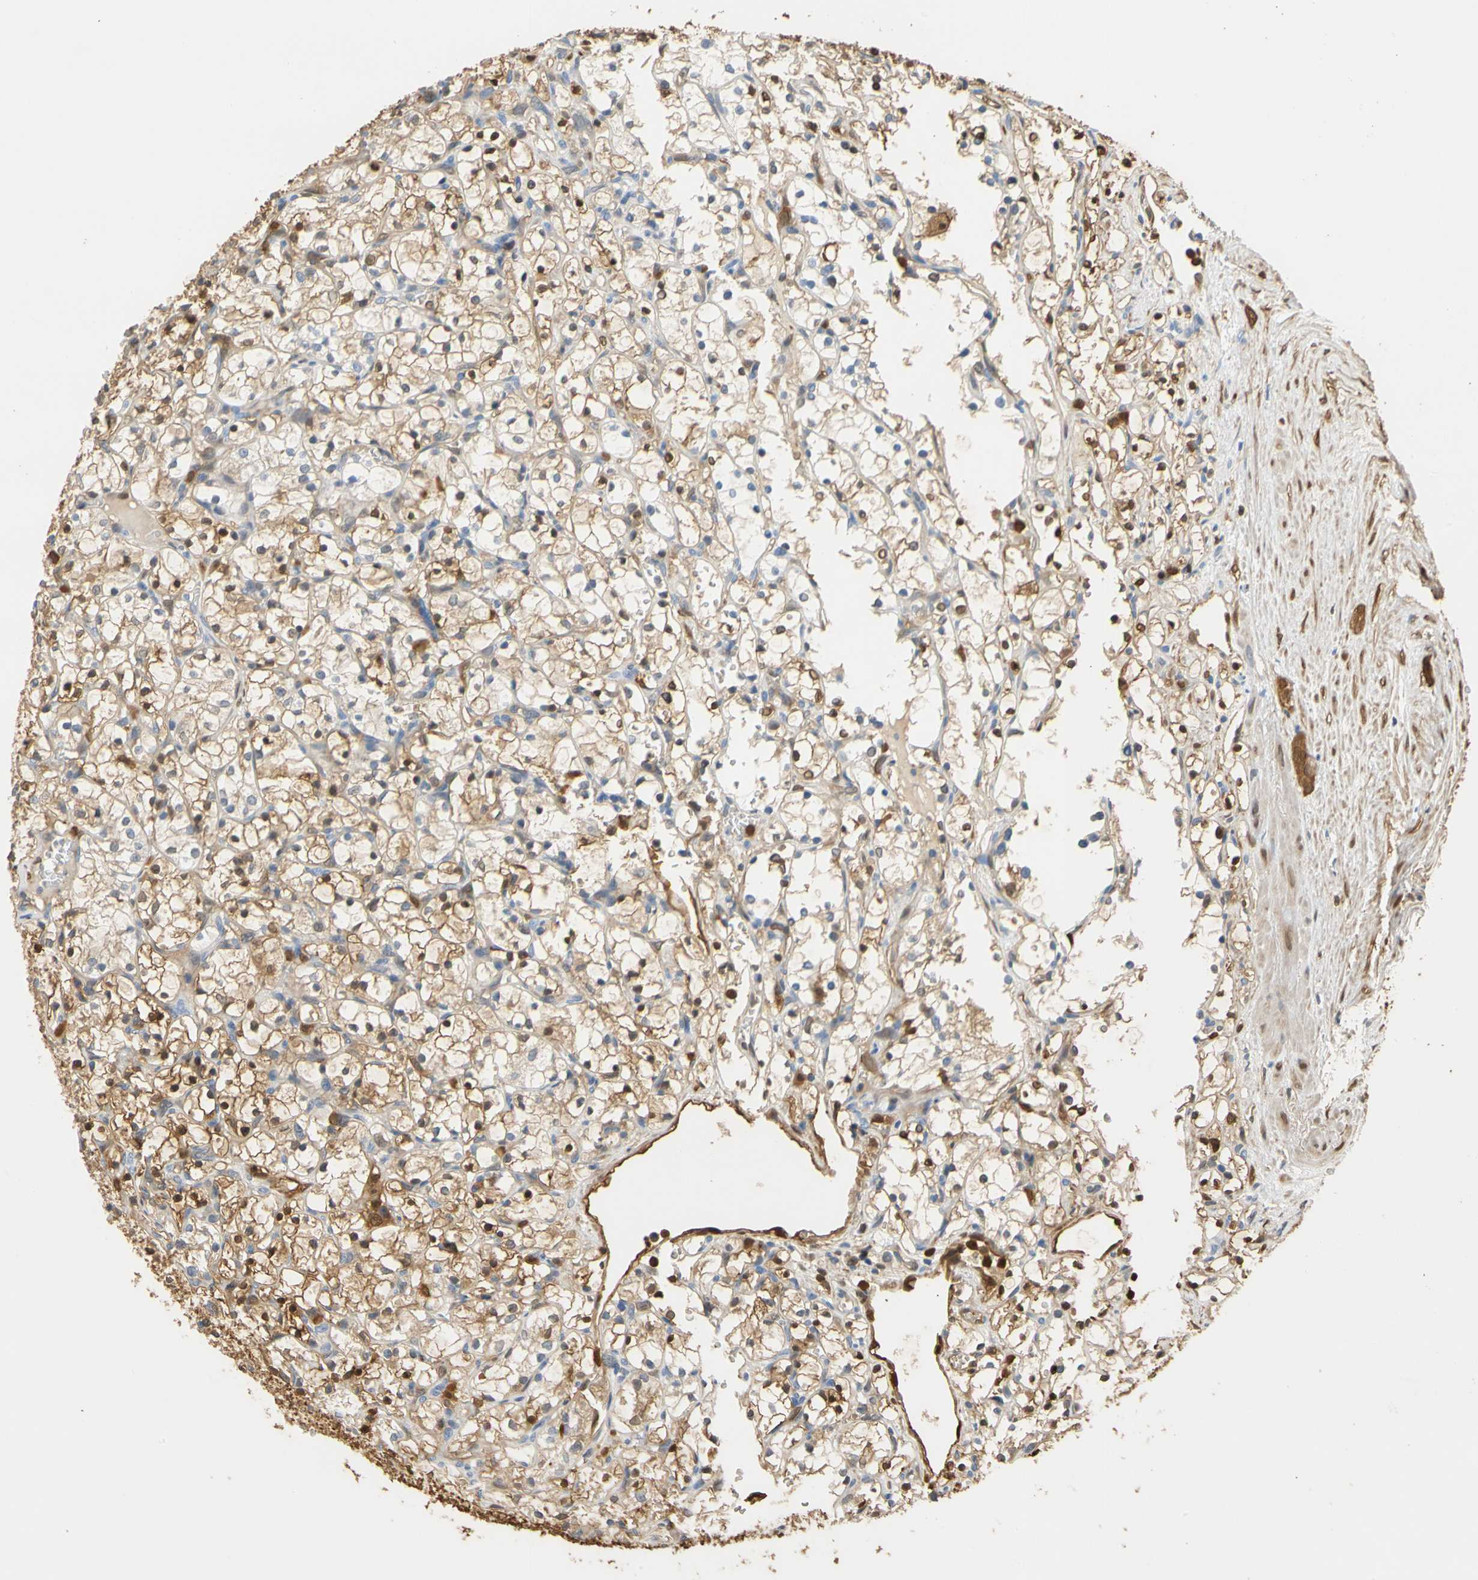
{"staining": {"intensity": "moderate", "quantity": "25%-75%", "location": "cytoplasmic/membranous,nuclear"}, "tissue": "renal cancer", "cell_type": "Tumor cells", "image_type": "cancer", "snomed": [{"axis": "morphology", "description": "Adenocarcinoma, NOS"}, {"axis": "topography", "description": "Kidney"}], "caption": "Protein staining of renal adenocarcinoma tissue exhibits moderate cytoplasmic/membranous and nuclear expression in approximately 25%-75% of tumor cells.", "gene": "S100A6", "patient": {"sex": "female", "age": 69}}